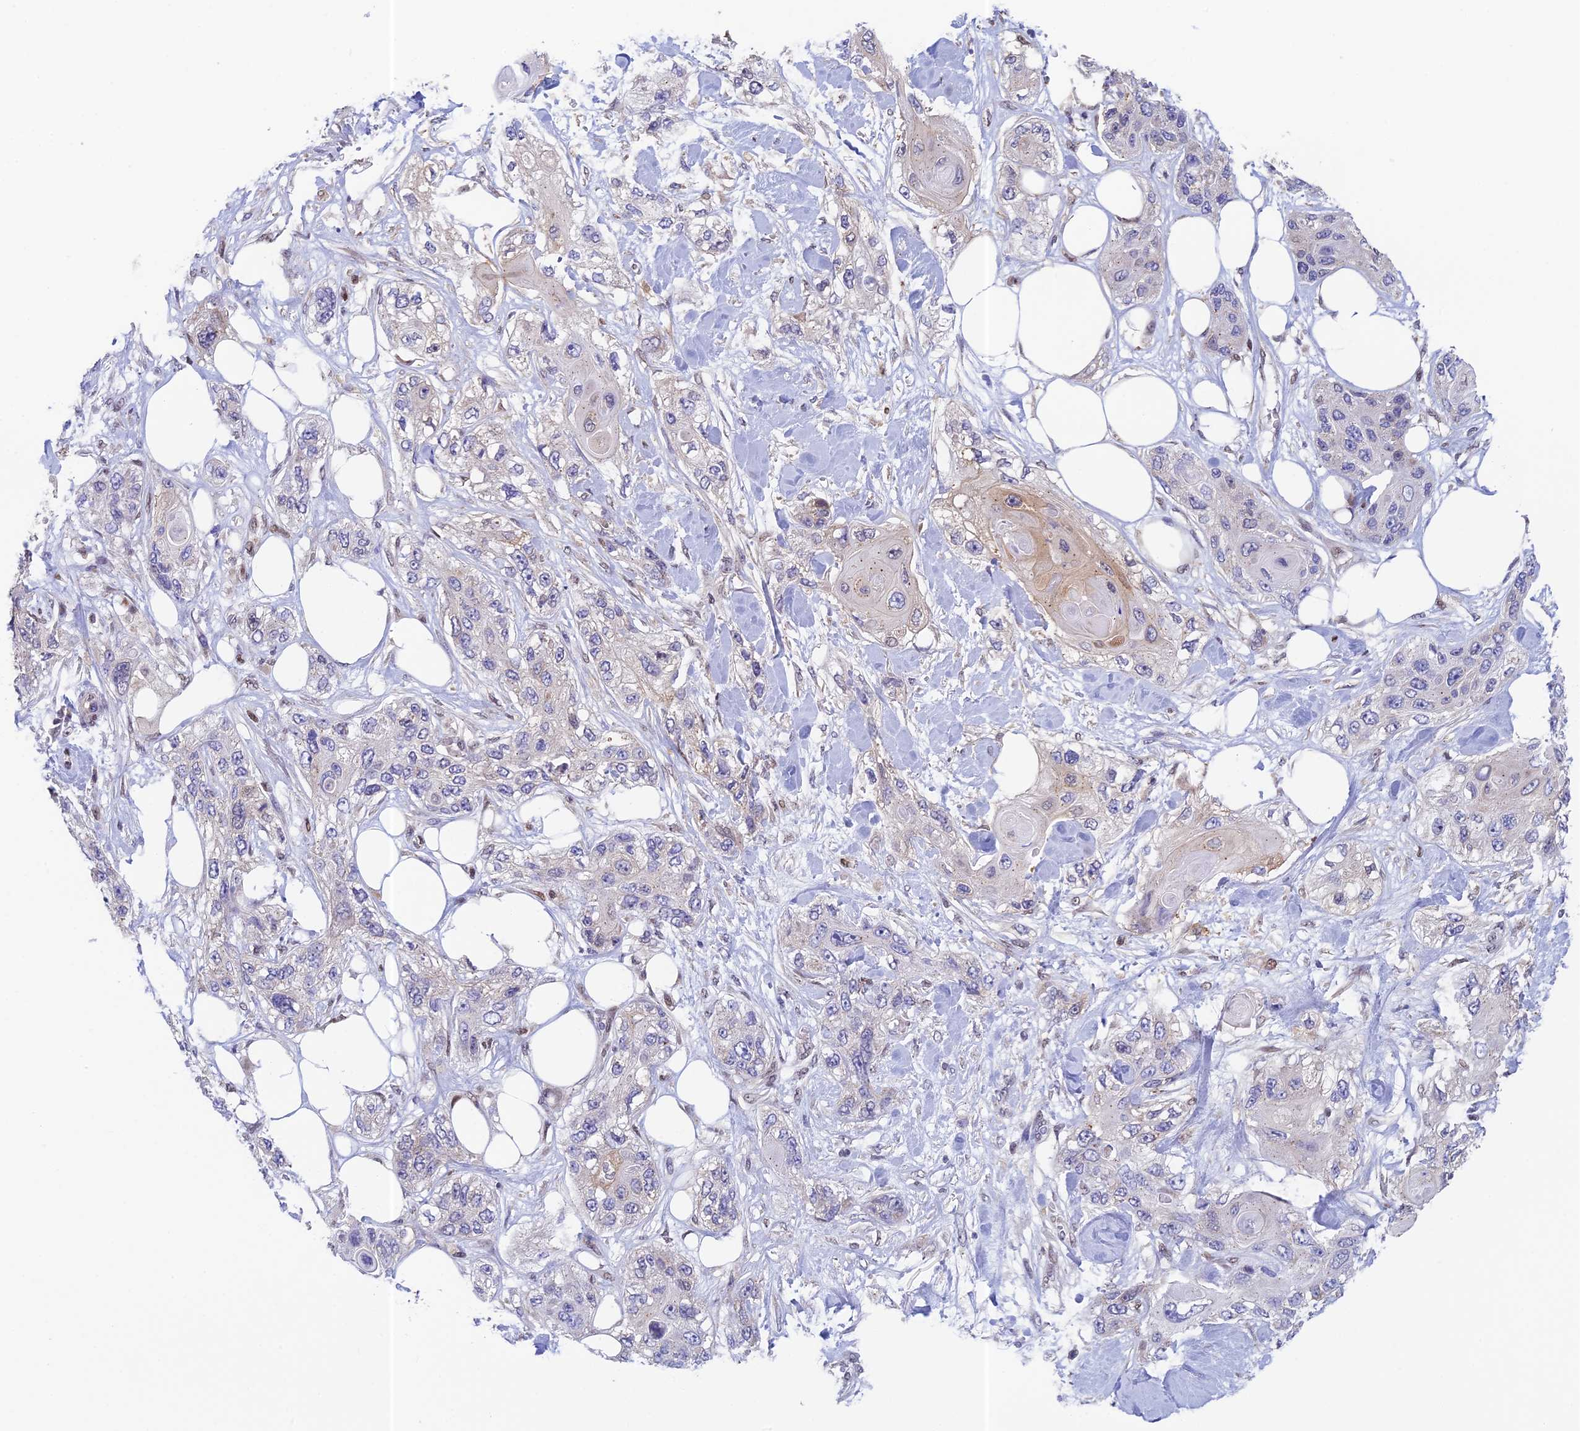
{"staining": {"intensity": "negative", "quantity": "none", "location": "none"}, "tissue": "skin cancer", "cell_type": "Tumor cells", "image_type": "cancer", "snomed": [{"axis": "morphology", "description": "Normal tissue, NOS"}, {"axis": "morphology", "description": "Squamous cell carcinoma, NOS"}, {"axis": "topography", "description": "Skin"}], "caption": "Immunohistochemistry (IHC) histopathology image of skin squamous cell carcinoma stained for a protein (brown), which reveals no positivity in tumor cells. (DAB IHC, high magnification).", "gene": "MRPL17", "patient": {"sex": "male", "age": 72}}